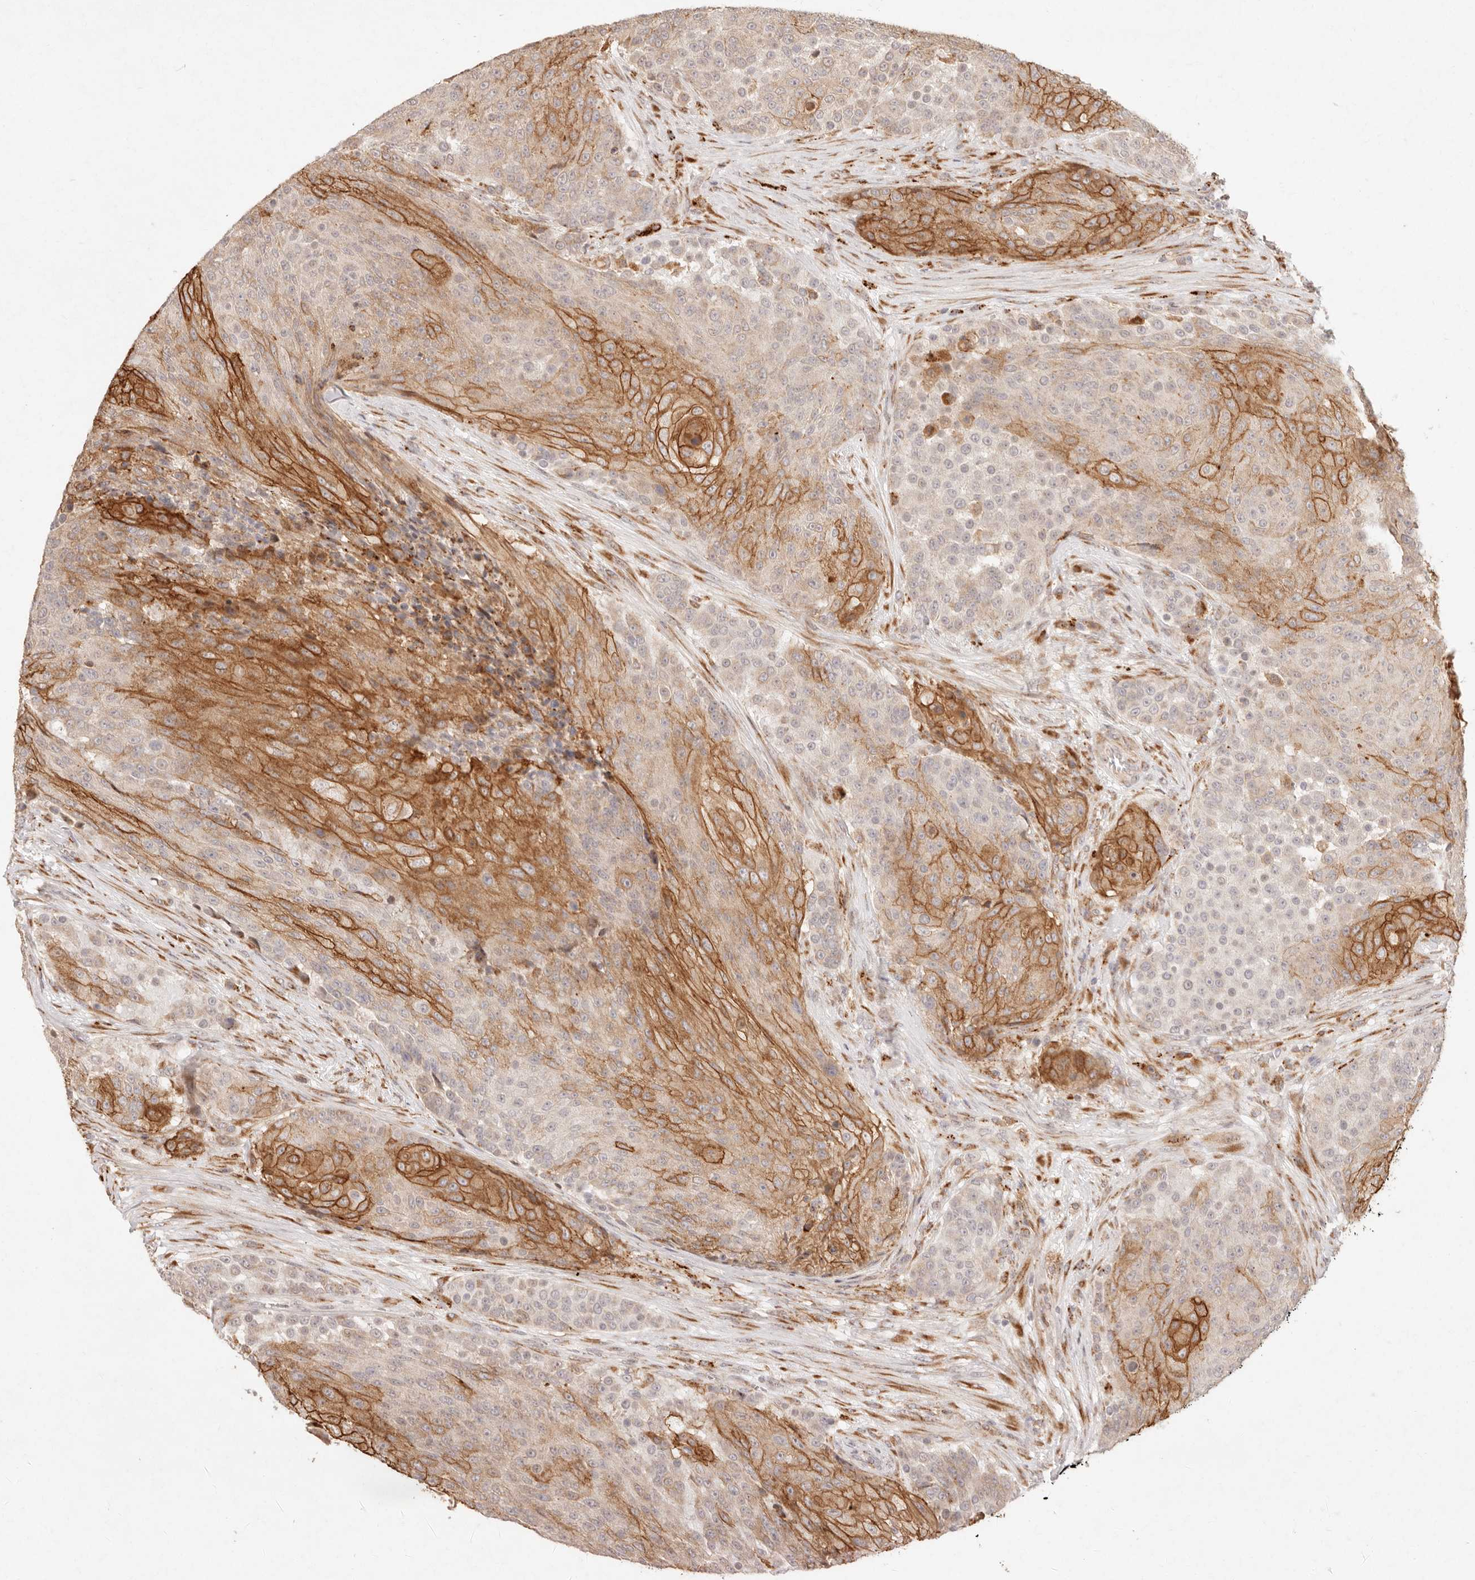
{"staining": {"intensity": "strong", "quantity": "25%-75%", "location": "cytoplasmic/membranous"}, "tissue": "urothelial cancer", "cell_type": "Tumor cells", "image_type": "cancer", "snomed": [{"axis": "morphology", "description": "Urothelial carcinoma, High grade"}, {"axis": "topography", "description": "Urinary bladder"}], "caption": "Brown immunohistochemical staining in human urothelial carcinoma (high-grade) demonstrates strong cytoplasmic/membranous staining in approximately 25%-75% of tumor cells.", "gene": "C1orf127", "patient": {"sex": "female", "age": 63}}